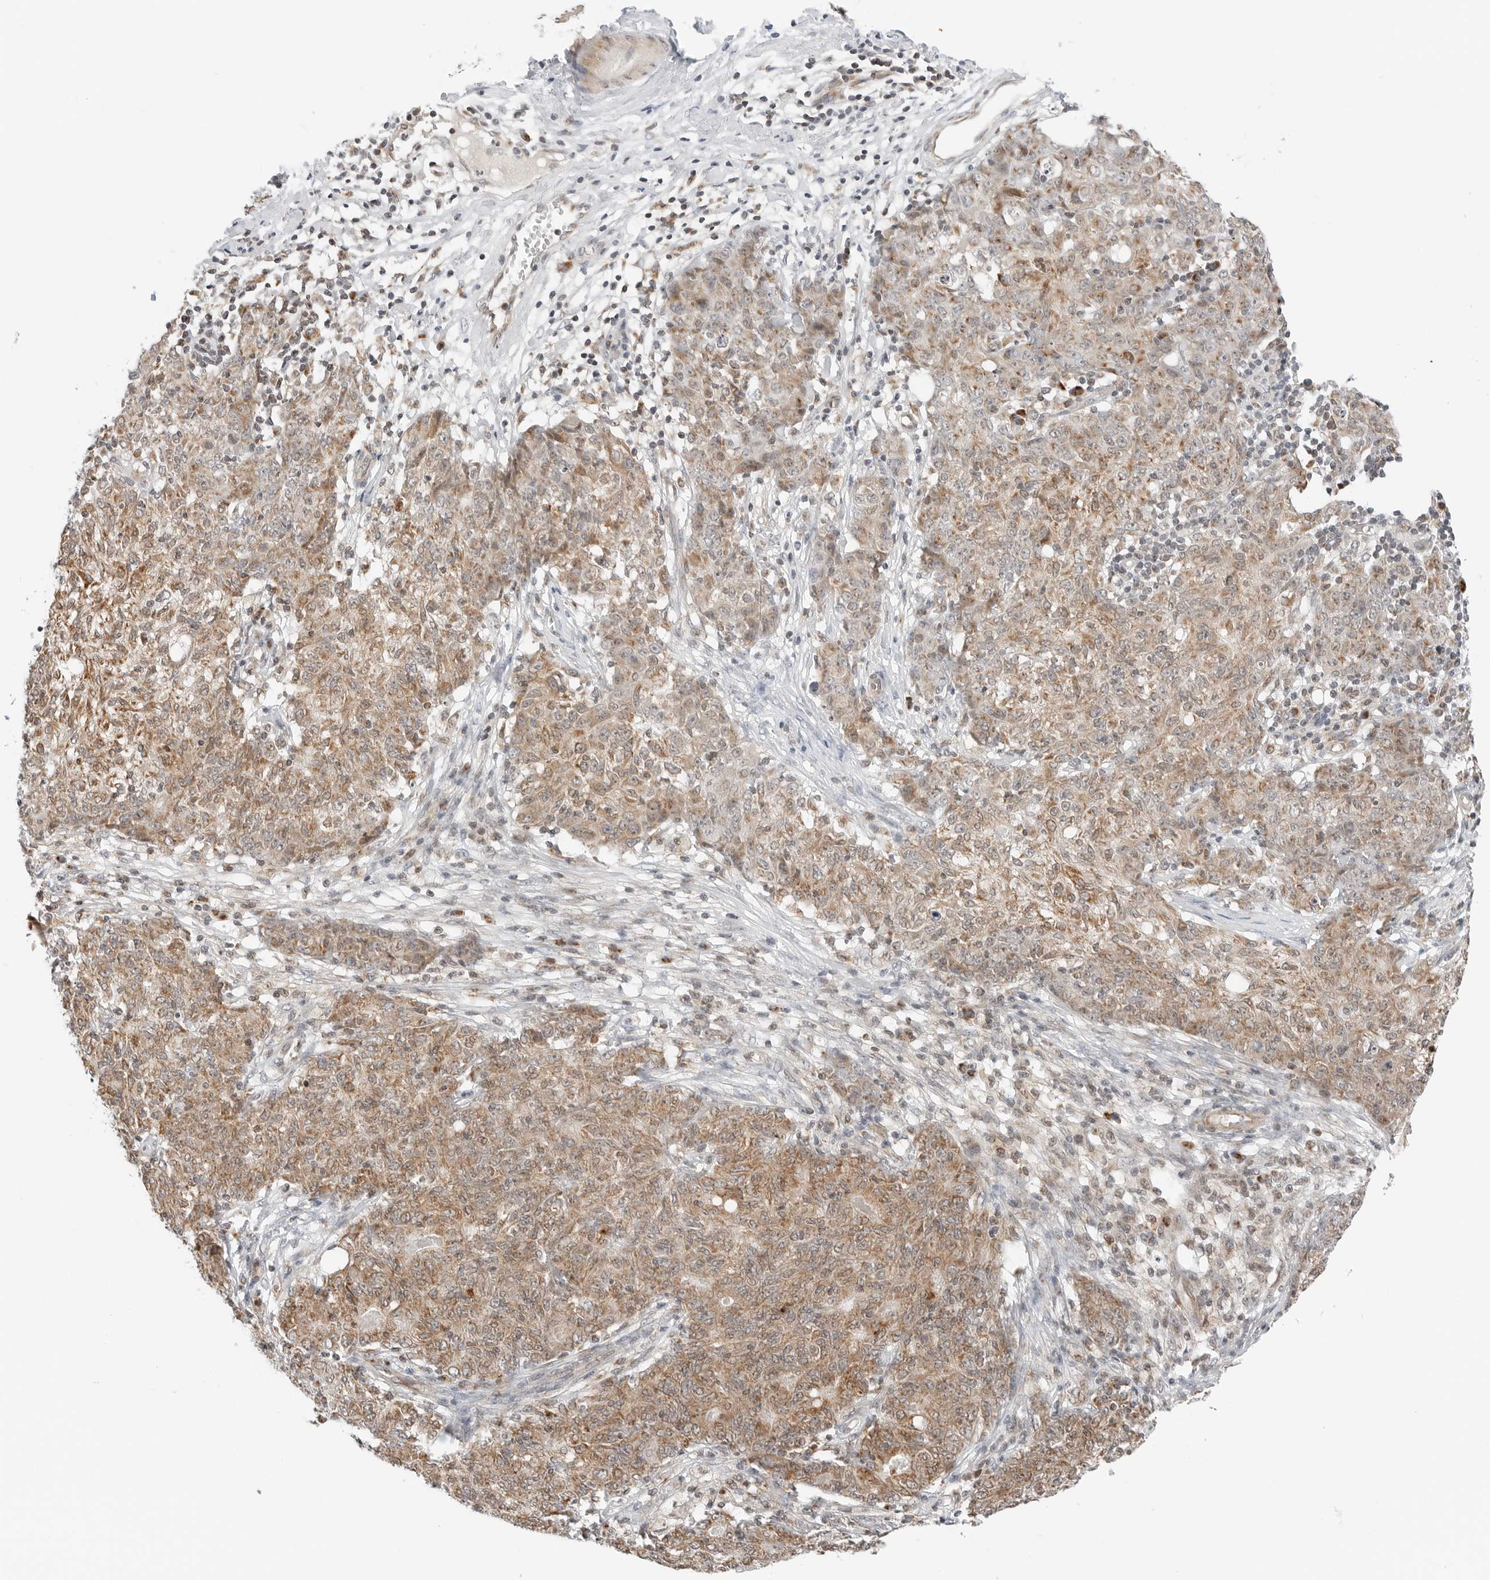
{"staining": {"intensity": "weak", "quantity": ">75%", "location": "cytoplasmic/membranous"}, "tissue": "ovarian cancer", "cell_type": "Tumor cells", "image_type": "cancer", "snomed": [{"axis": "morphology", "description": "Carcinoma, endometroid"}, {"axis": "topography", "description": "Ovary"}], "caption": "This micrograph reveals immunohistochemistry (IHC) staining of endometroid carcinoma (ovarian), with low weak cytoplasmic/membranous staining in approximately >75% of tumor cells.", "gene": "DYRK4", "patient": {"sex": "female", "age": 42}}